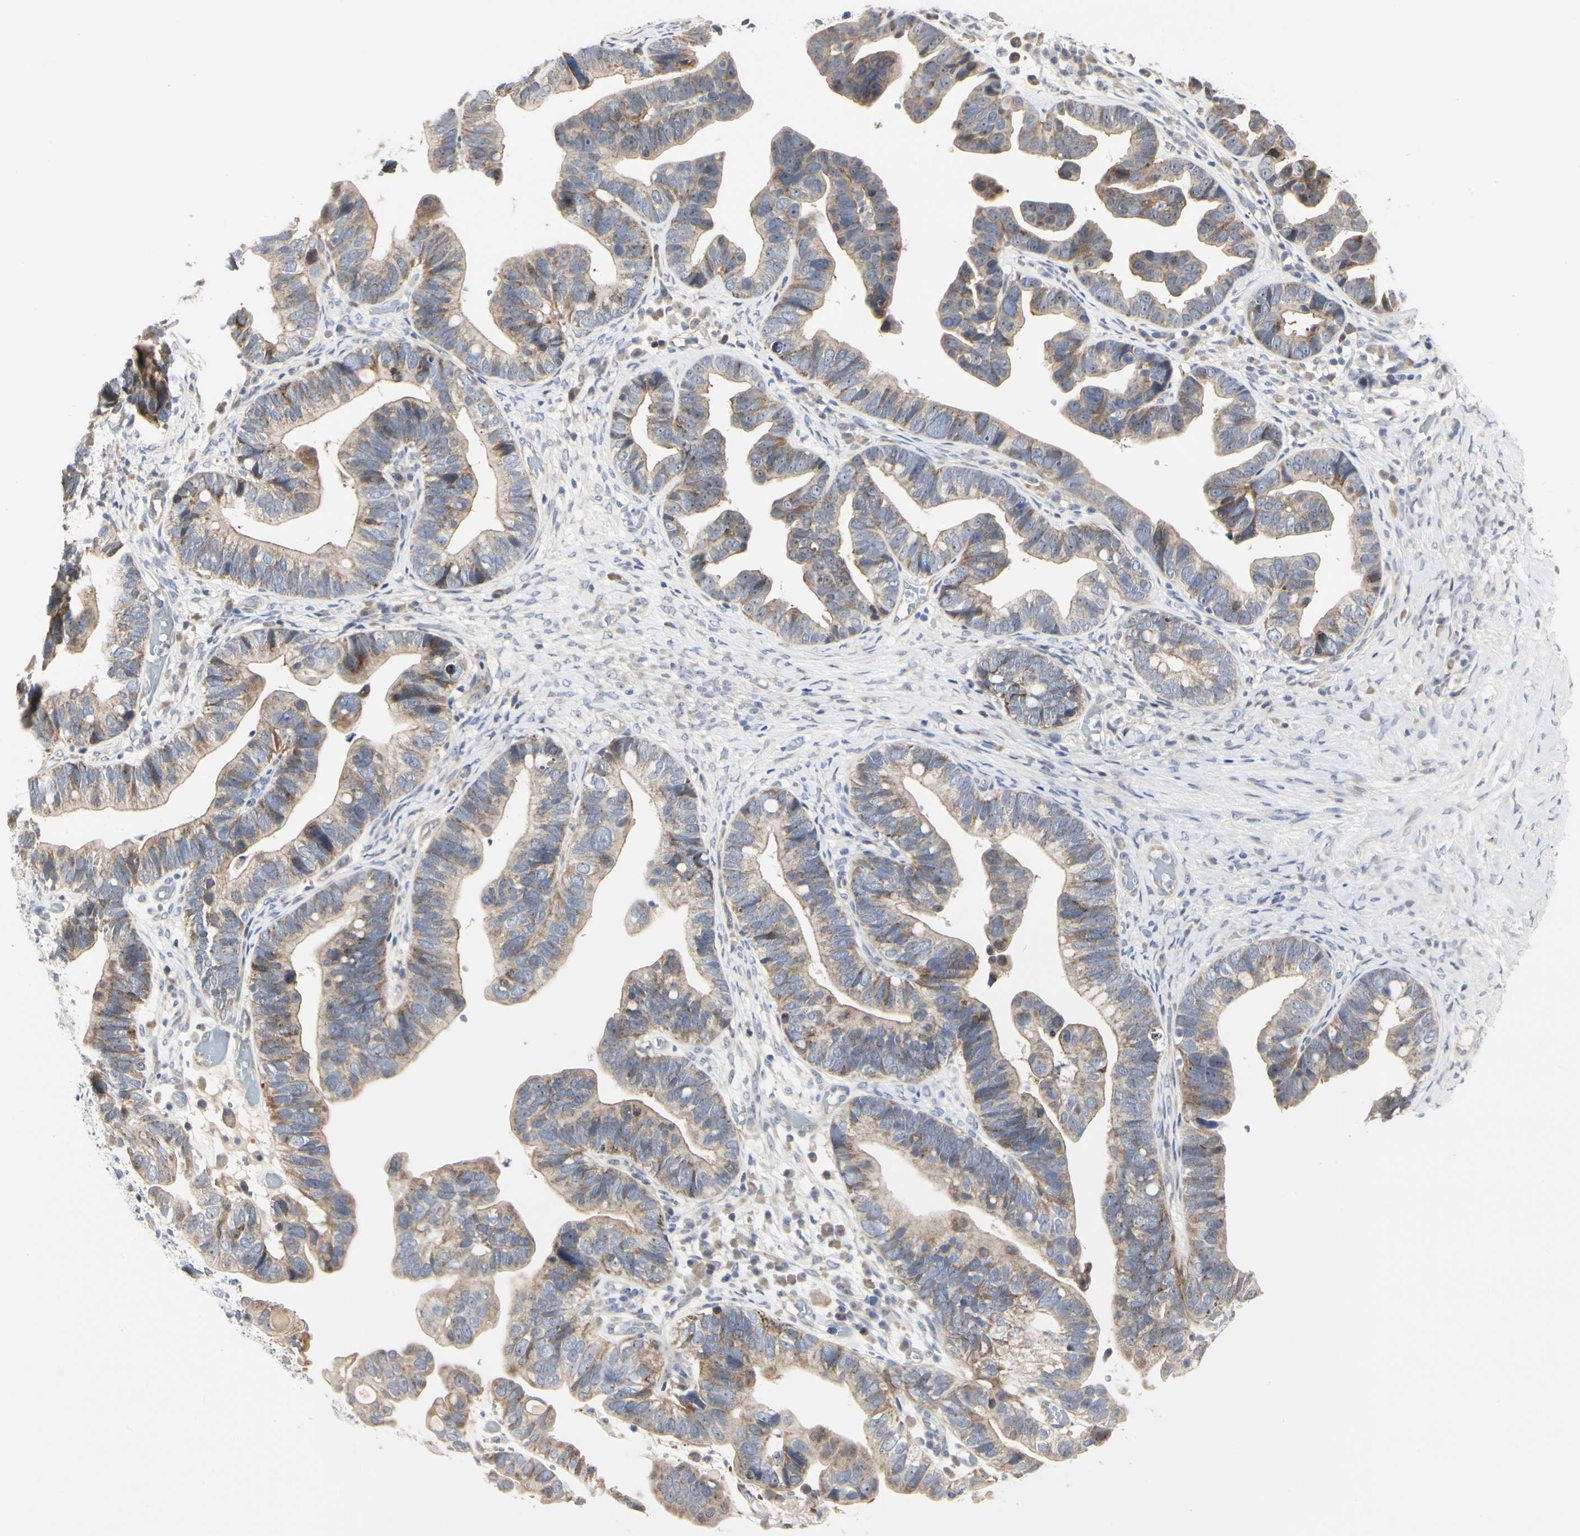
{"staining": {"intensity": "moderate", "quantity": "25%-75%", "location": "cytoplasmic/membranous"}, "tissue": "ovarian cancer", "cell_type": "Tumor cells", "image_type": "cancer", "snomed": [{"axis": "morphology", "description": "Cystadenocarcinoma, serous, NOS"}, {"axis": "topography", "description": "Ovary"}], "caption": "Protein expression analysis of human serous cystadenocarcinoma (ovarian) reveals moderate cytoplasmic/membranous staining in approximately 25%-75% of tumor cells. Immunohistochemistry (ihc) stains the protein in brown and the nuclei are stained blue.", "gene": "SHANK2", "patient": {"sex": "female", "age": 56}}